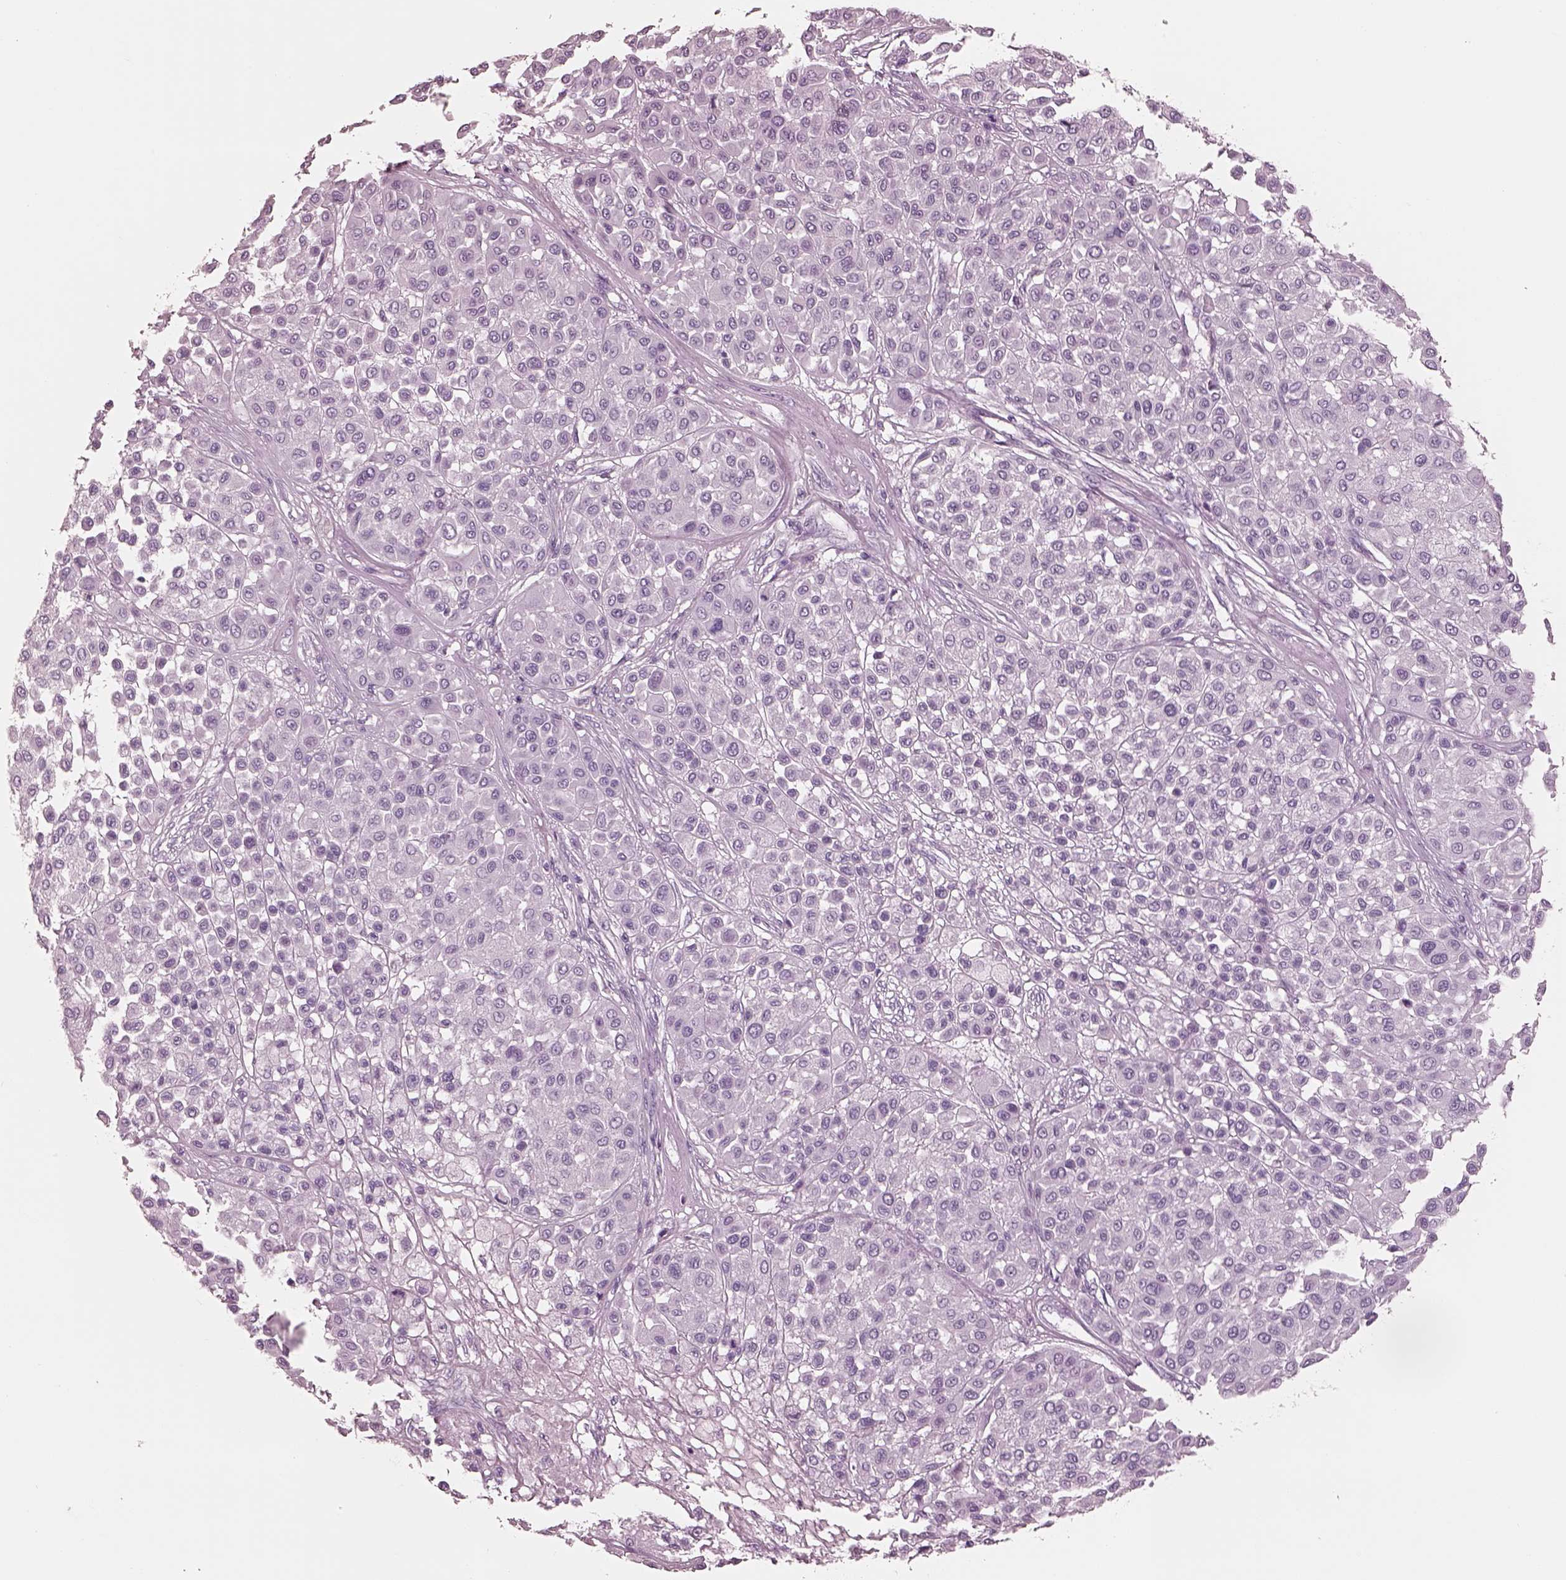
{"staining": {"intensity": "negative", "quantity": "none", "location": "none"}, "tissue": "melanoma", "cell_type": "Tumor cells", "image_type": "cancer", "snomed": [{"axis": "morphology", "description": "Malignant melanoma, Metastatic site"}, {"axis": "topography", "description": "Soft tissue"}], "caption": "This is a image of immunohistochemistry staining of malignant melanoma (metastatic site), which shows no expression in tumor cells.", "gene": "PON3", "patient": {"sex": "male", "age": 41}}